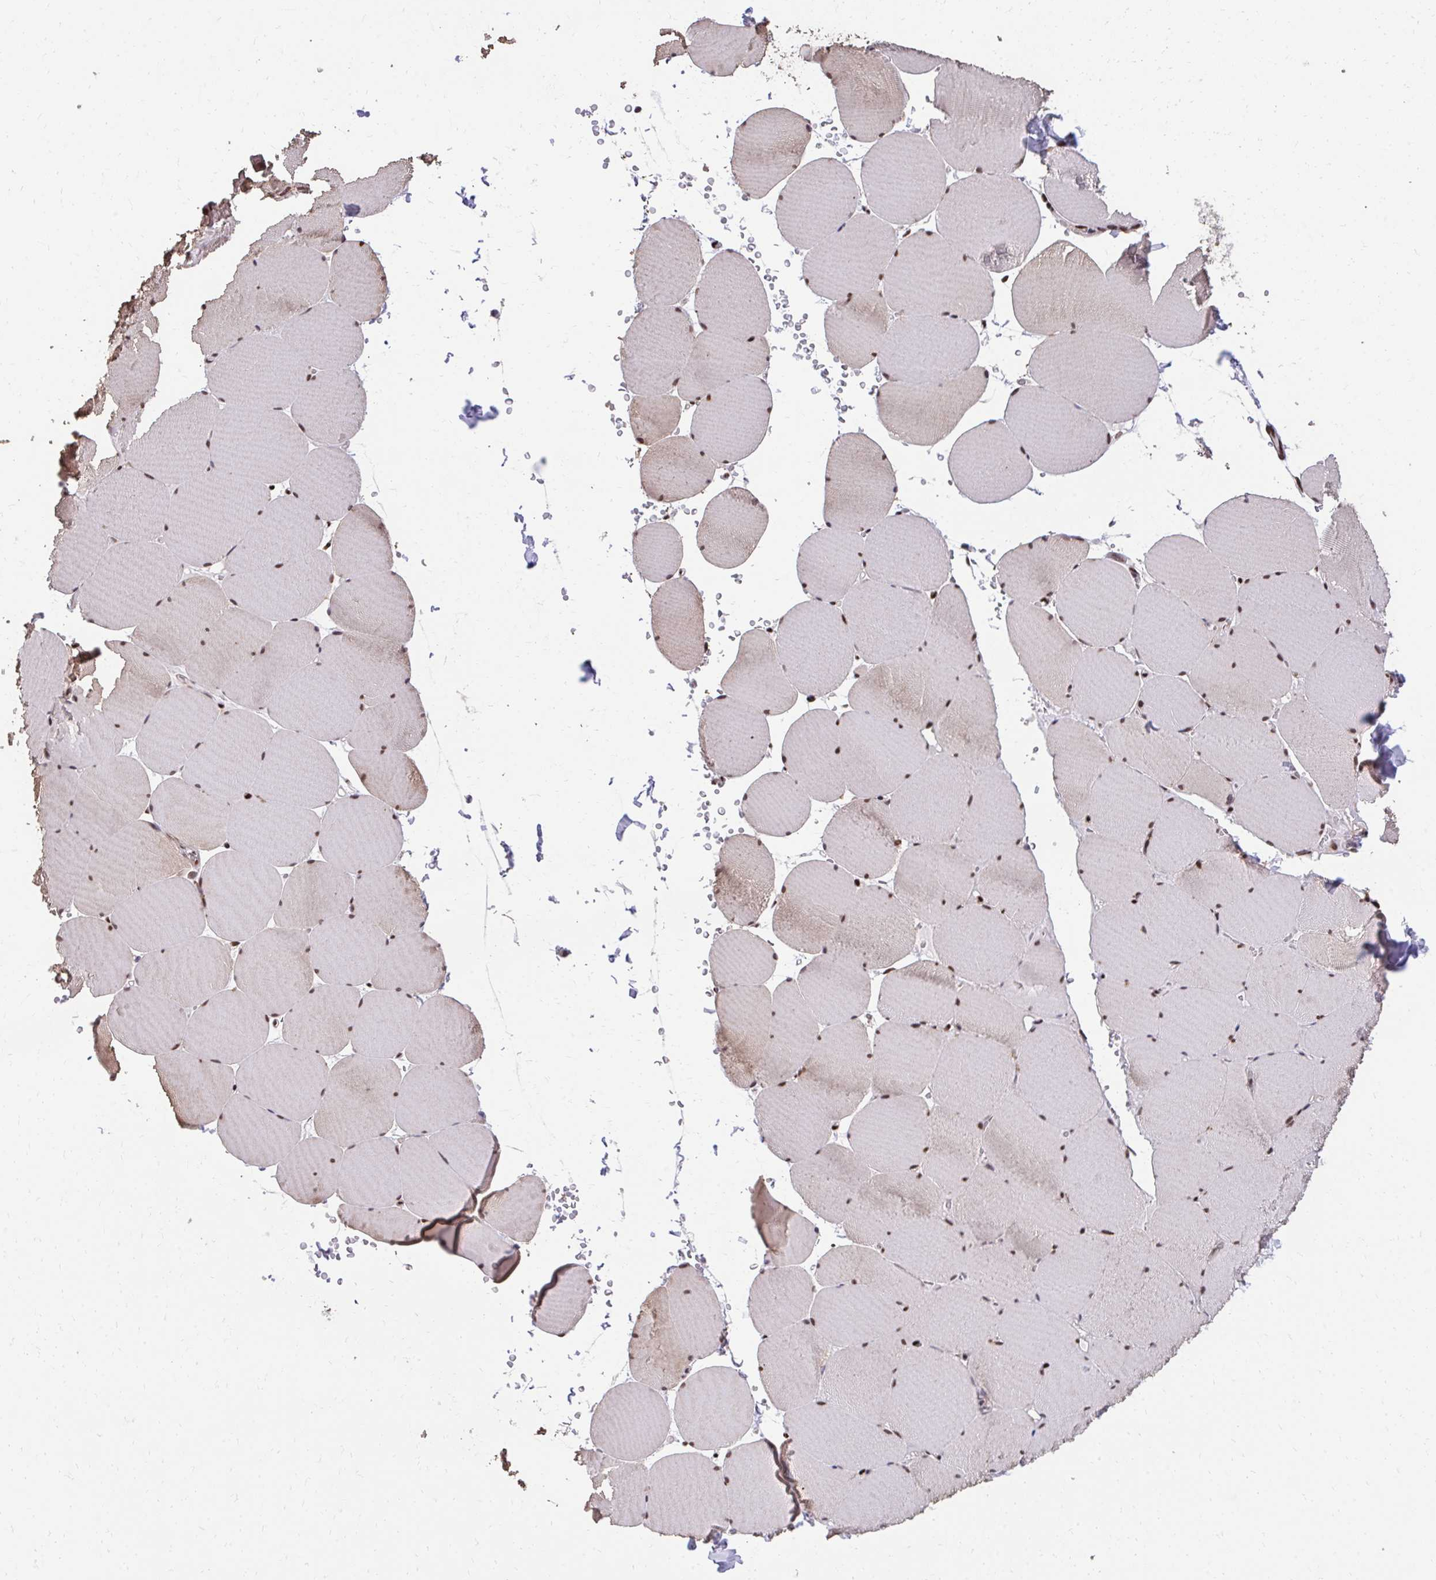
{"staining": {"intensity": "strong", "quantity": "25%-75%", "location": "nuclear"}, "tissue": "skeletal muscle", "cell_type": "Myocytes", "image_type": "normal", "snomed": [{"axis": "morphology", "description": "Normal tissue, NOS"}, {"axis": "topography", "description": "Skeletal muscle"}, {"axis": "topography", "description": "Head-Neck"}], "caption": "Immunohistochemistry photomicrograph of normal skeletal muscle stained for a protein (brown), which displays high levels of strong nuclear expression in about 25%-75% of myocytes.", "gene": "HOXA4", "patient": {"sex": "male", "age": 66}}